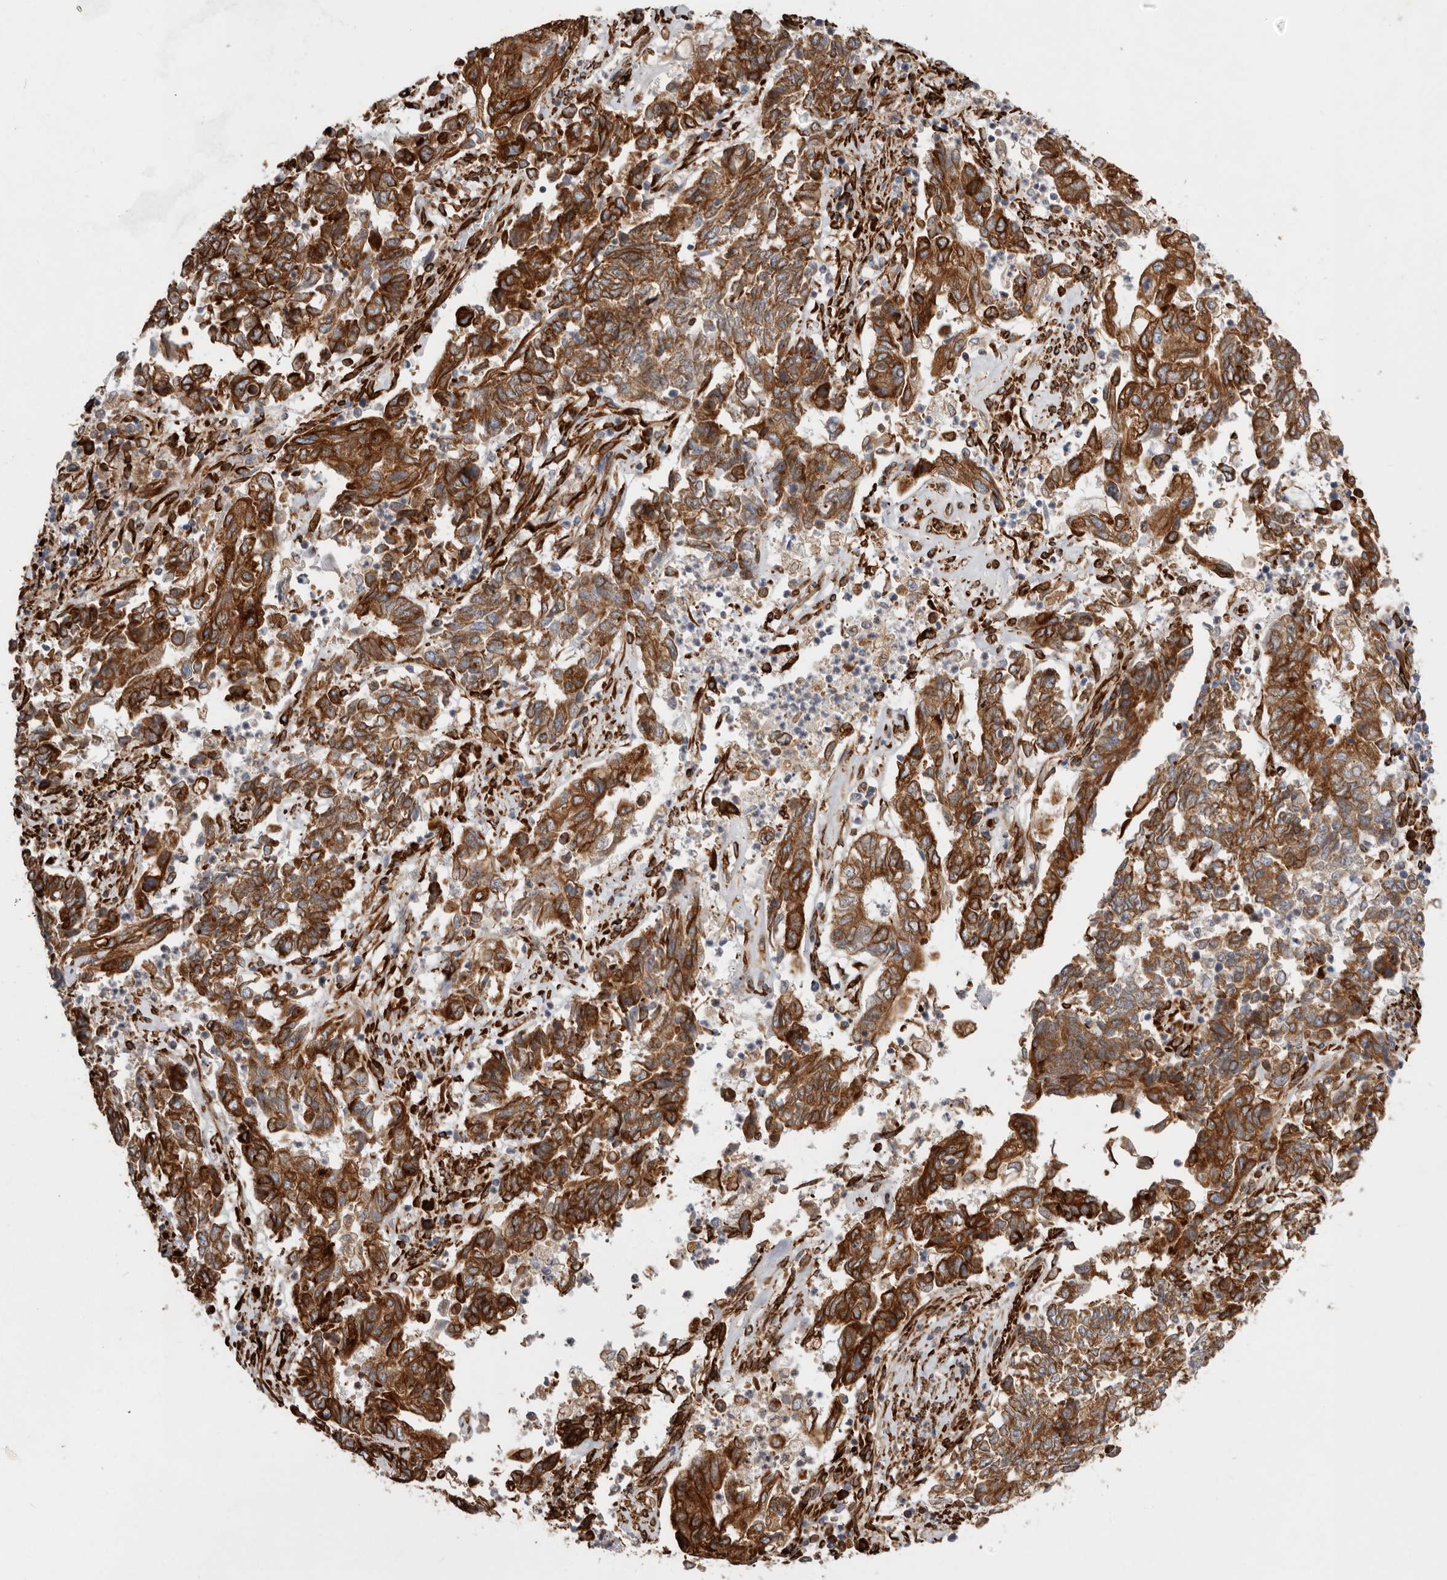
{"staining": {"intensity": "strong", "quantity": ">75%", "location": "cytoplasmic/membranous"}, "tissue": "endometrial cancer", "cell_type": "Tumor cells", "image_type": "cancer", "snomed": [{"axis": "morphology", "description": "Adenocarcinoma, NOS"}, {"axis": "topography", "description": "Endometrium"}], "caption": "Immunohistochemistry (IHC) histopathology image of neoplastic tissue: human endometrial cancer (adenocarcinoma) stained using IHC displays high levels of strong protein expression localized specifically in the cytoplasmic/membranous of tumor cells, appearing as a cytoplasmic/membranous brown color.", "gene": "WDTC1", "patient": {"sex": "female", "age": 80}}